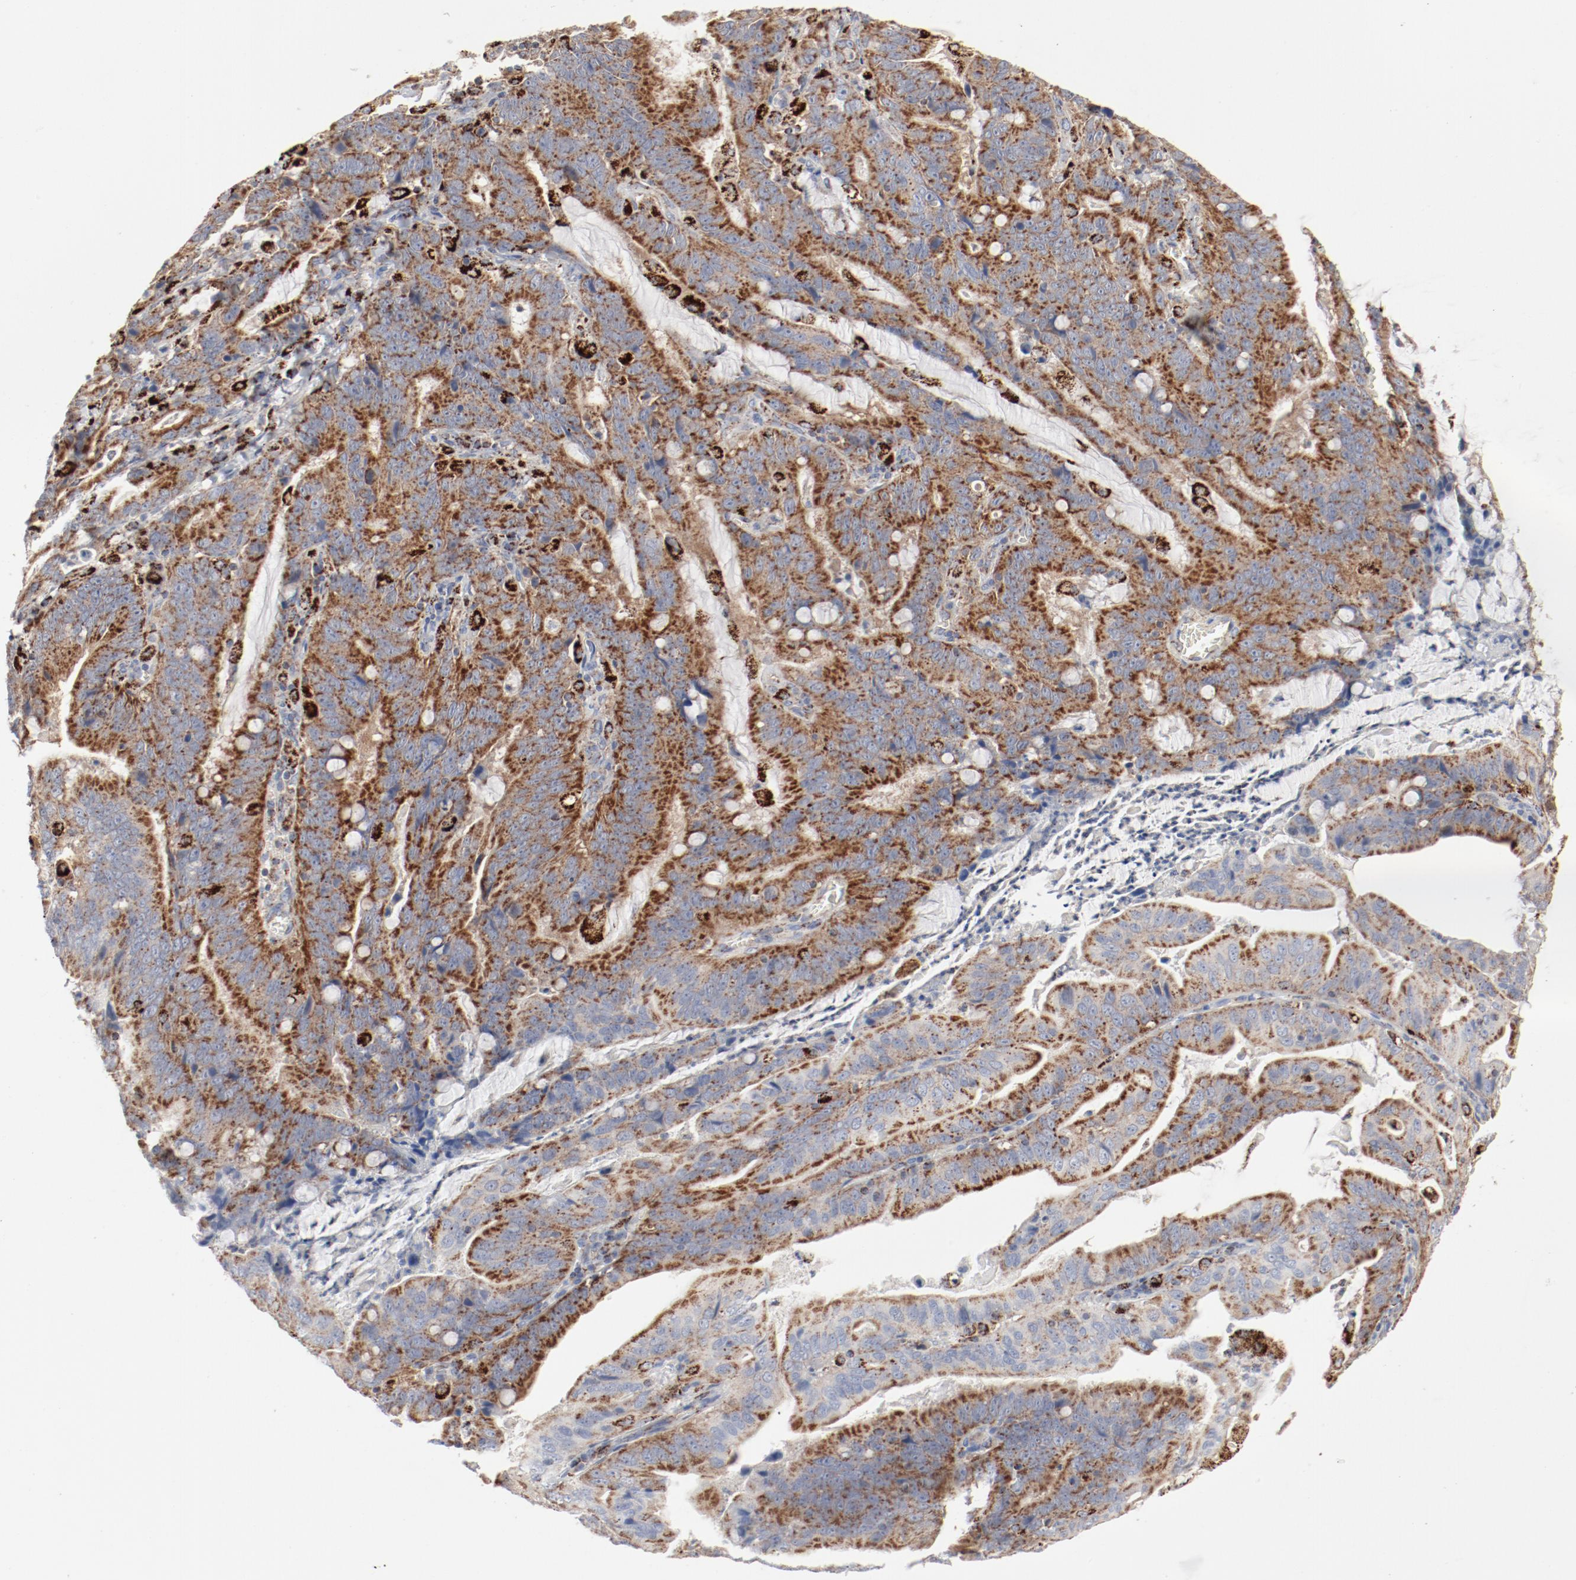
{"staining": {"intensity": "moderate", "quantity": ">75%", "location": "cytoplasmic/membranous"}, "tissue": "stomach cancer", "cell_type": "Tumor cells", "image_type": "cancer", "snomed": [{"axis": "morphology", "description": "Adenocarcinoma, NOS"}, {"axis": "topography", "description": "Stomach, upper"}], "caption": "Protein expression analysis of human stomach cancer (adenocarcinoma) reveals moderate cytoplasmic/membranous expression in approximately >75% of tumor cells.", "gene": "SETD3", "patient": {"sex": "male", "age": 63}}